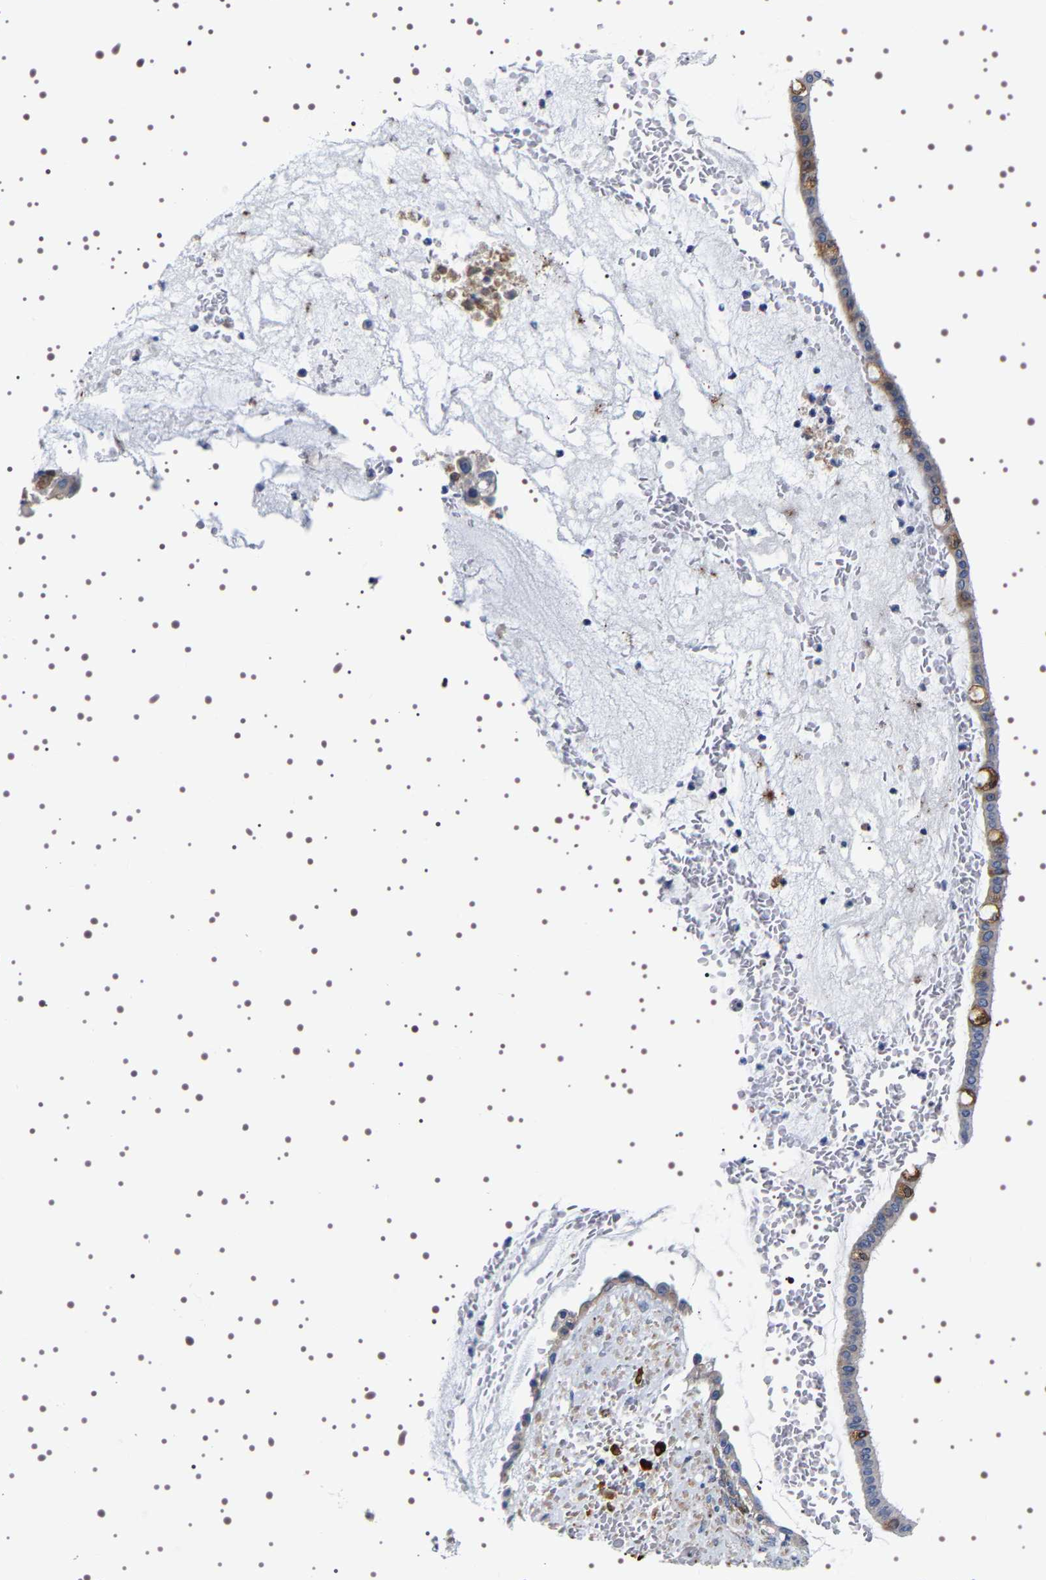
{"staining": {"intensity": "moderate", "quantity": ">75%", "location": "cytoplasmic/membranous"}, "tissue": "ovarian cancer", "cell_type": "Tumor cells", "image_type": "cancer", "snomed": [{"axis": "morphology", "description": "Cystadenocarcinoma, mucinous, NOS"}, {"axis": "topography", "description": "Ovary"}], "caption": "Ovarian mucinous cystadenocarcinoma stained with a protein marker reveals moderate staining in tumor cells.", "gene": "SQLE", "patient": {"sex": "female", "age": 73}}